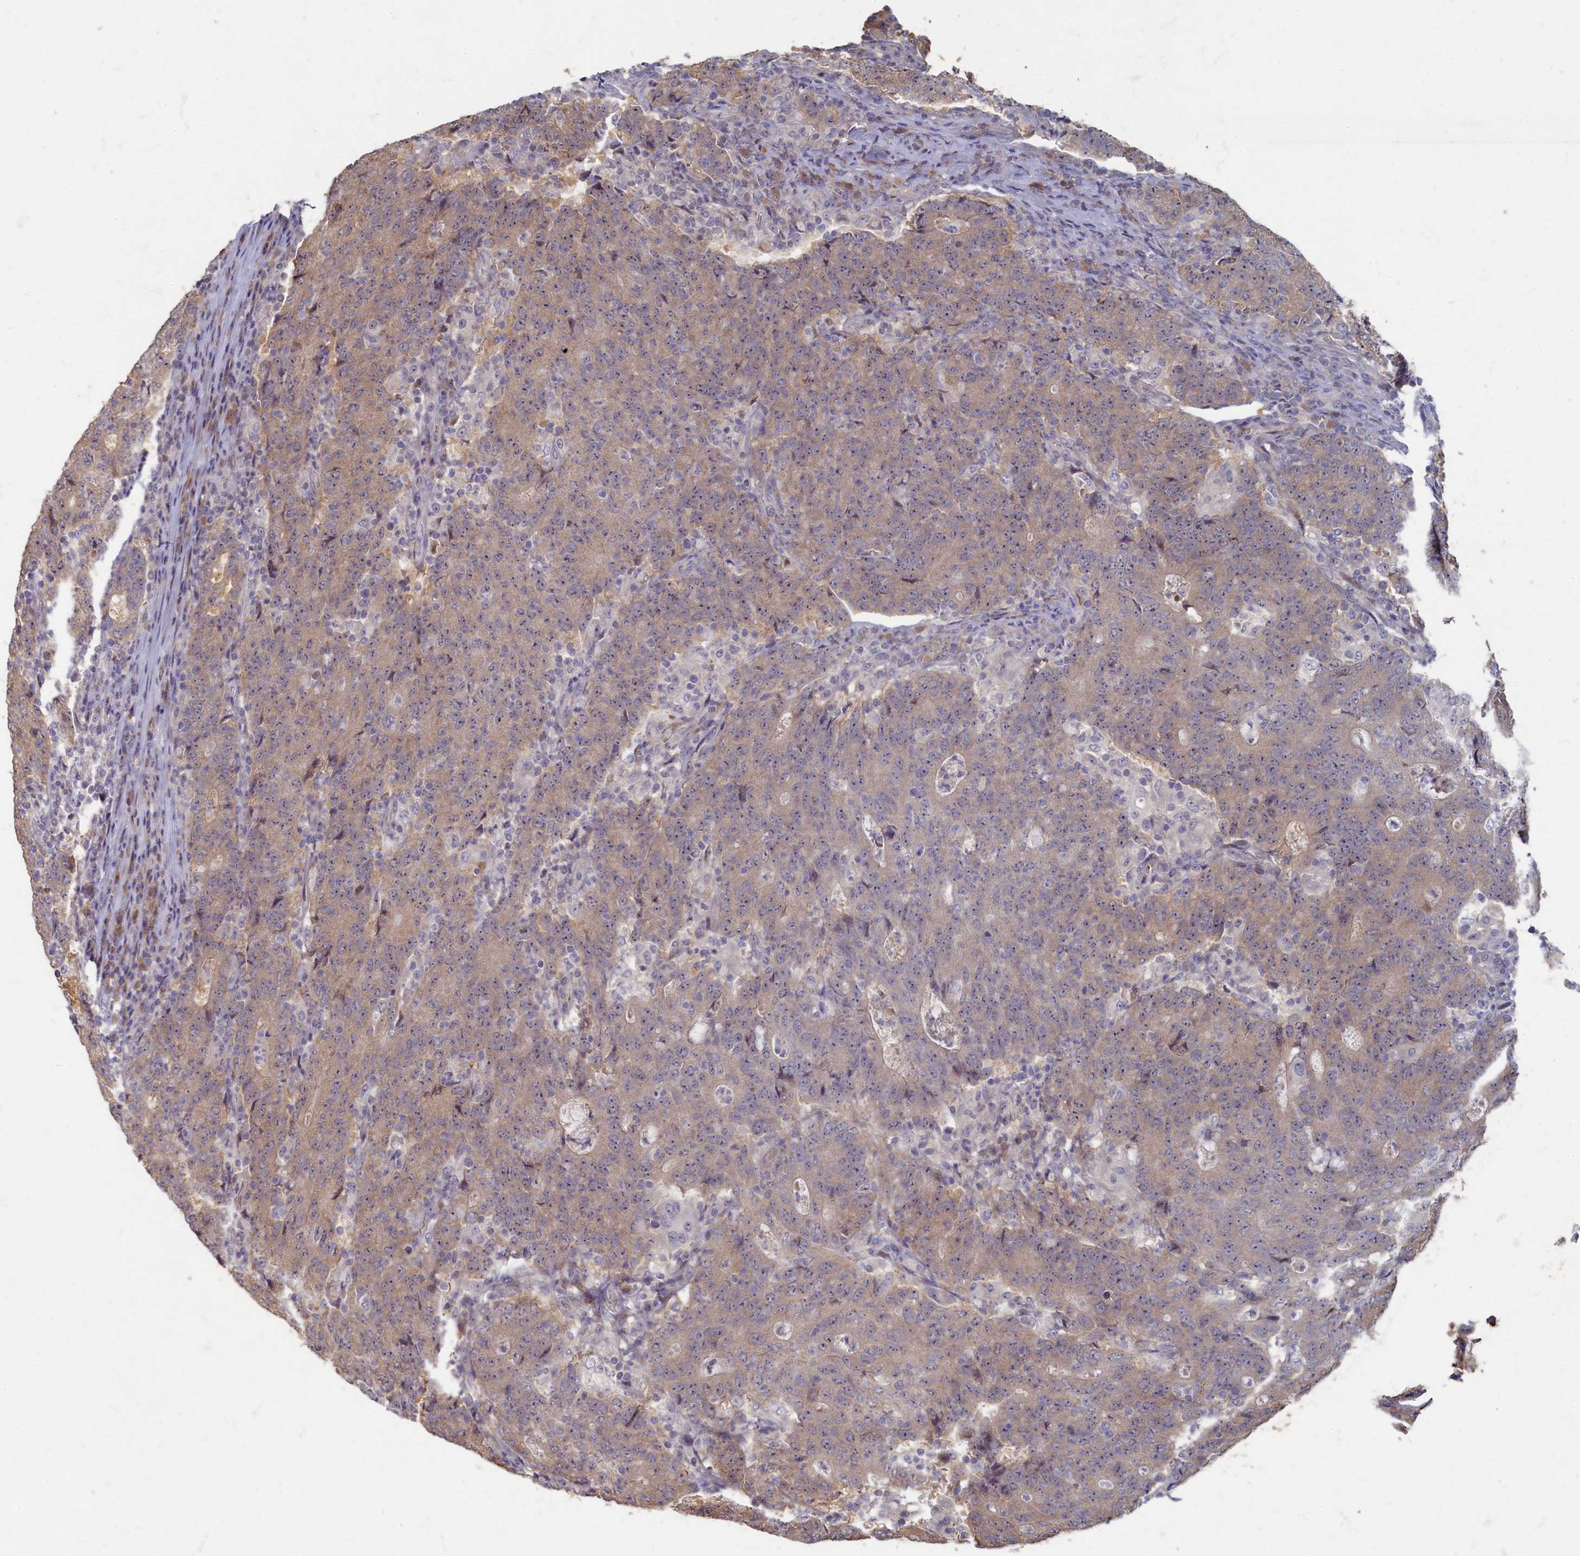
{"staining": {"intensity": "moderate", "quantity": ">75%", "location": "cytoplasmic/membranous,nuclear"}, "tissue": "colorectal cancer", "cell_type": "Tumor cells", "image_type": "cancer", "snomed": [{"axis": "morphology", "description": "Adenocarcinoma, NOS"}, {"axis": "topography", "description": "Colon"}], "caption": "IHC image of neoplastic tissue: colorectal cancer (adenocarcinoma) stained using immunohistochemistry (IHC) exhibits medium levels of moderate protein expression localized specifically in the cytoplasmic/membranous and nuclear of tumor cells, appearing as a cytoplasmic/membranous and nuclear brown color.", "gene": "HUNK", "patient": {"sex": "female", "age": 75}}